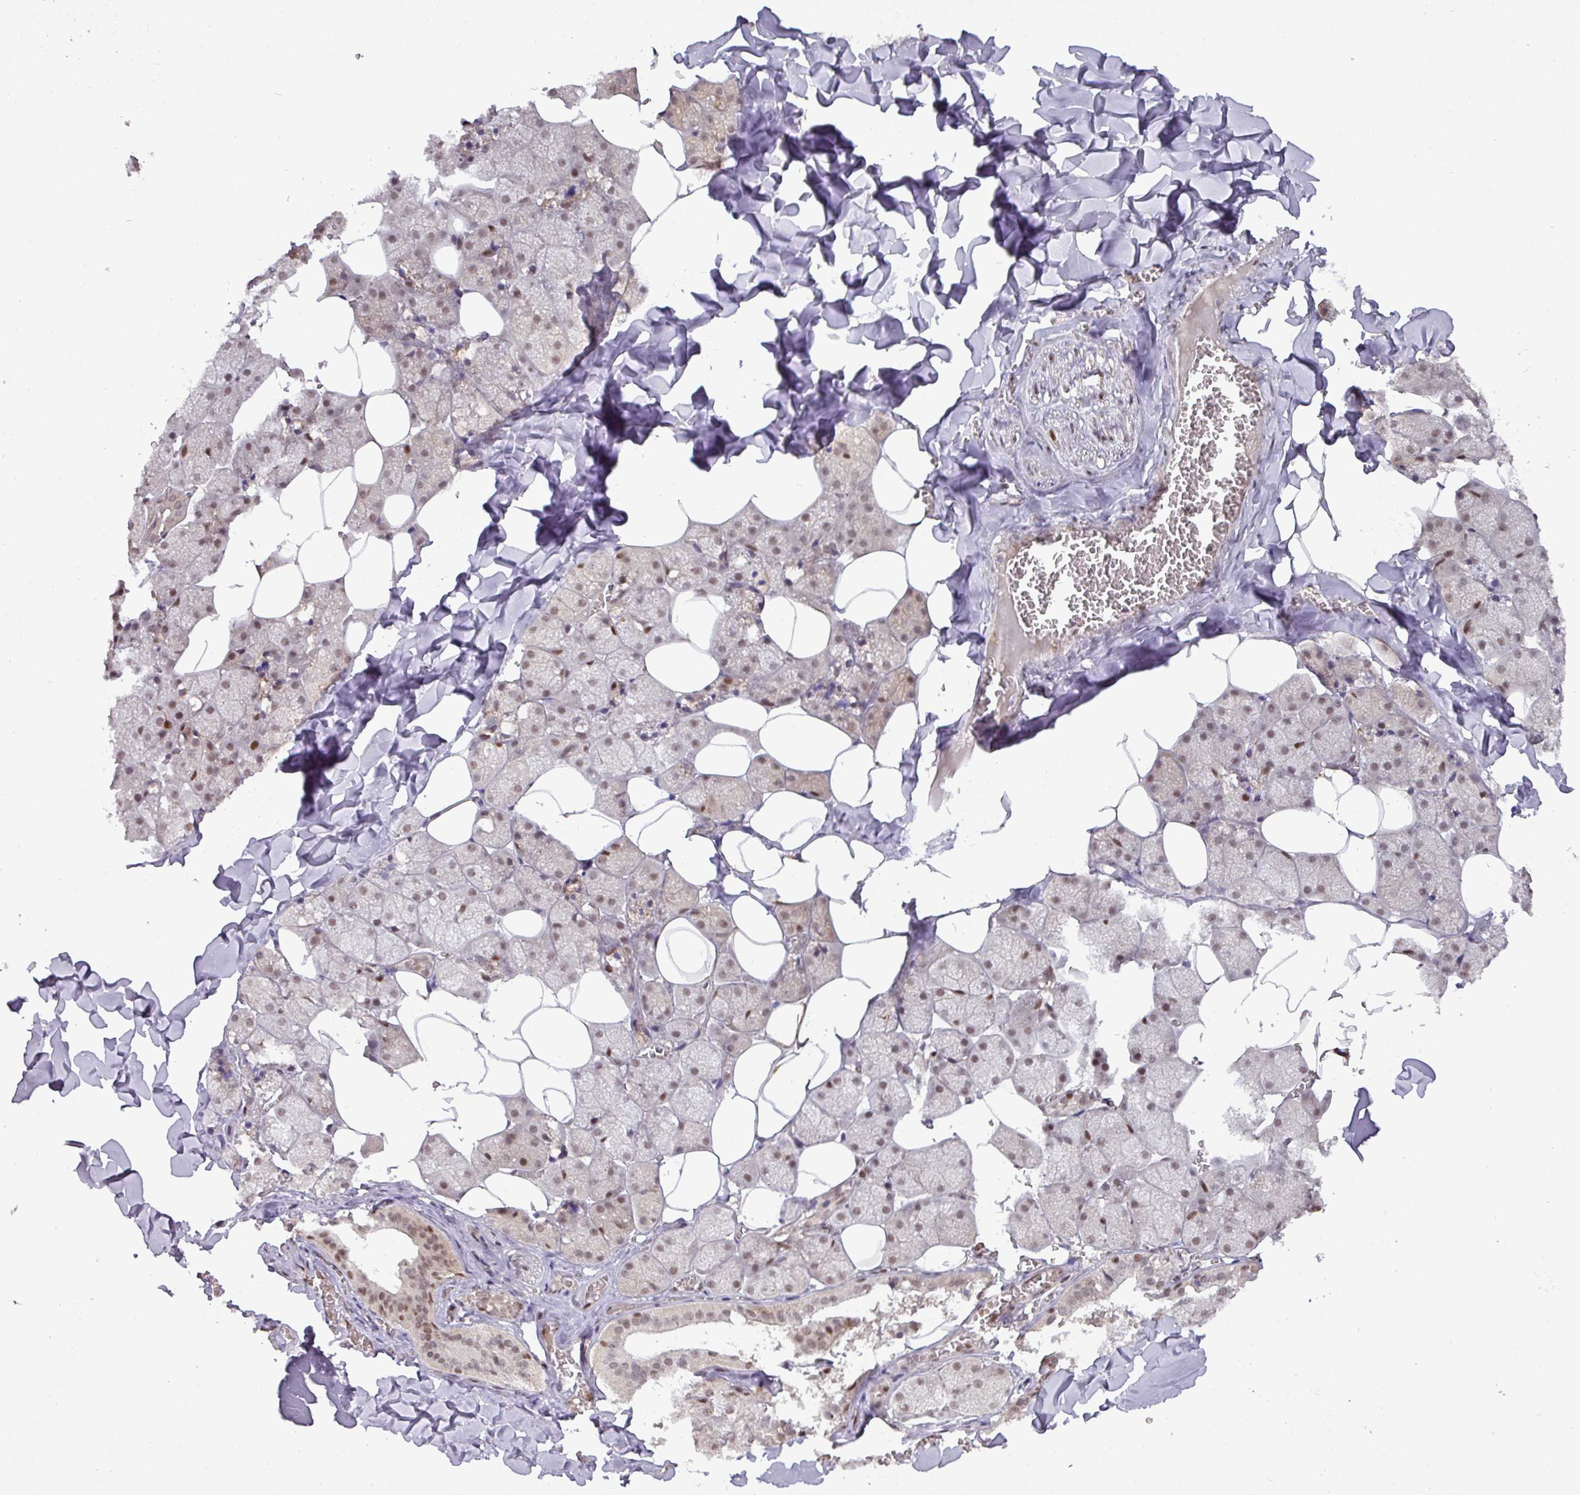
{"staining": {"intensity": "moderate", "quantity": ">75%", "location": "nuclear"}, "tissue": "salivary gland", "cell_type": "Glandular cells", "image_type": "normal", "snomed": [{"axis": "morphology", "description": "Normal tissue, NOS"}, {"axis": "topography", "description": "Salivary gland"}, {"axis": "topography", "description": "Peripheral nerve tissue"}], "caption": "The micrograph exhibits a brown stain indicating the presence of a protein in the nuclear of glandular cells in salivary gland. (DAB IHC with brightfield microscopy, high magnification).", "gene": "CIC", "patient": {"sex": "male", "age": 38}}